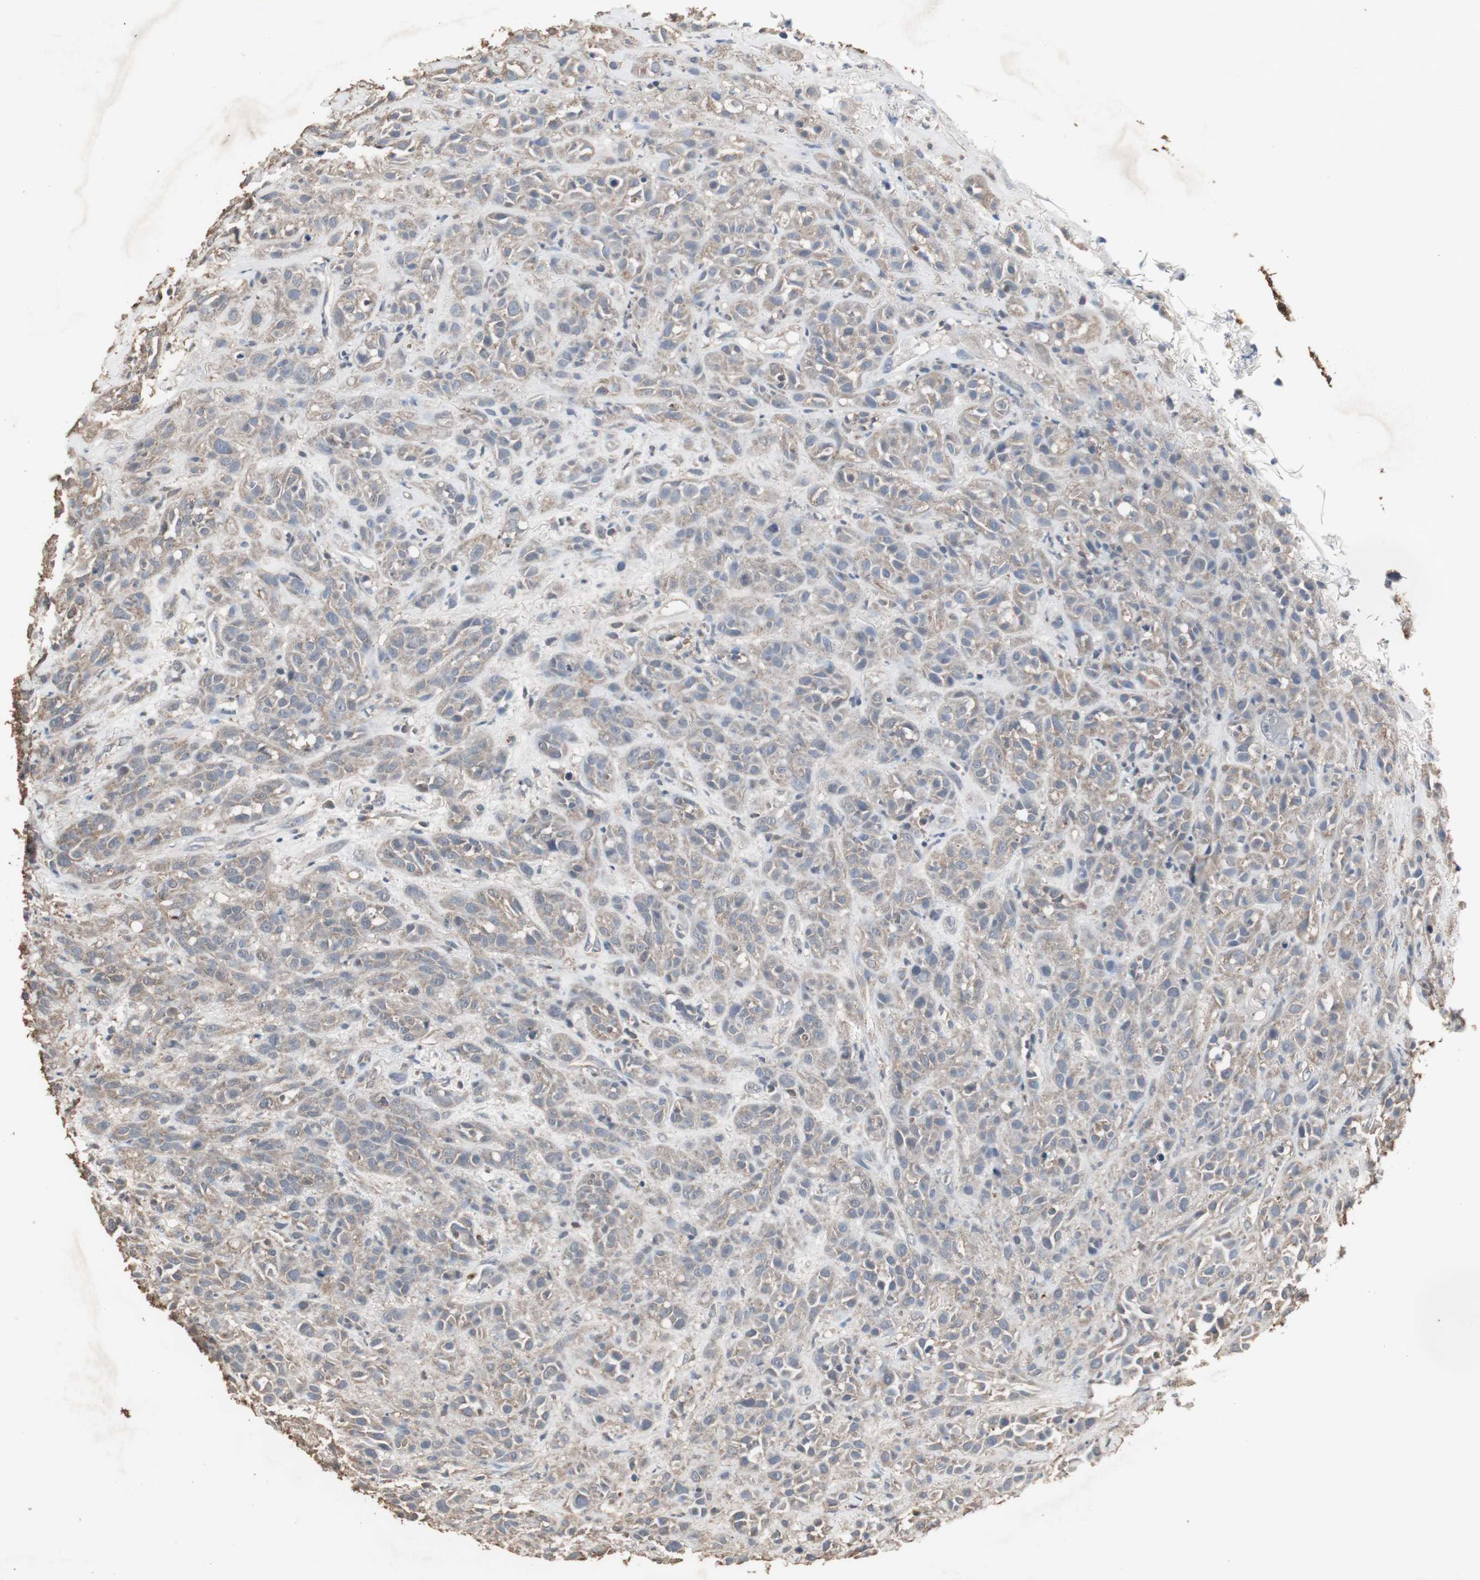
{"staining": {"intensity": "weak", "quantity": ">75%", "location": "cytoplasmic/membranous"}, "tissue": "head and neck cancer", "cell_type": "Tumor cells", "image_type": "cancer", "snomed": [{"axis": "morphology", "description": "Squamous cell carcinoma, NOS"}, {"axis": "topography", "description": "Head-Neck"}], "caption": "Human head and neck squamous cell carcinoma stained with a protein marker demonstrates weak staining in tumor cells.", "gene": "HPRT1", "patient": {"sex": "male", "age": 62}}